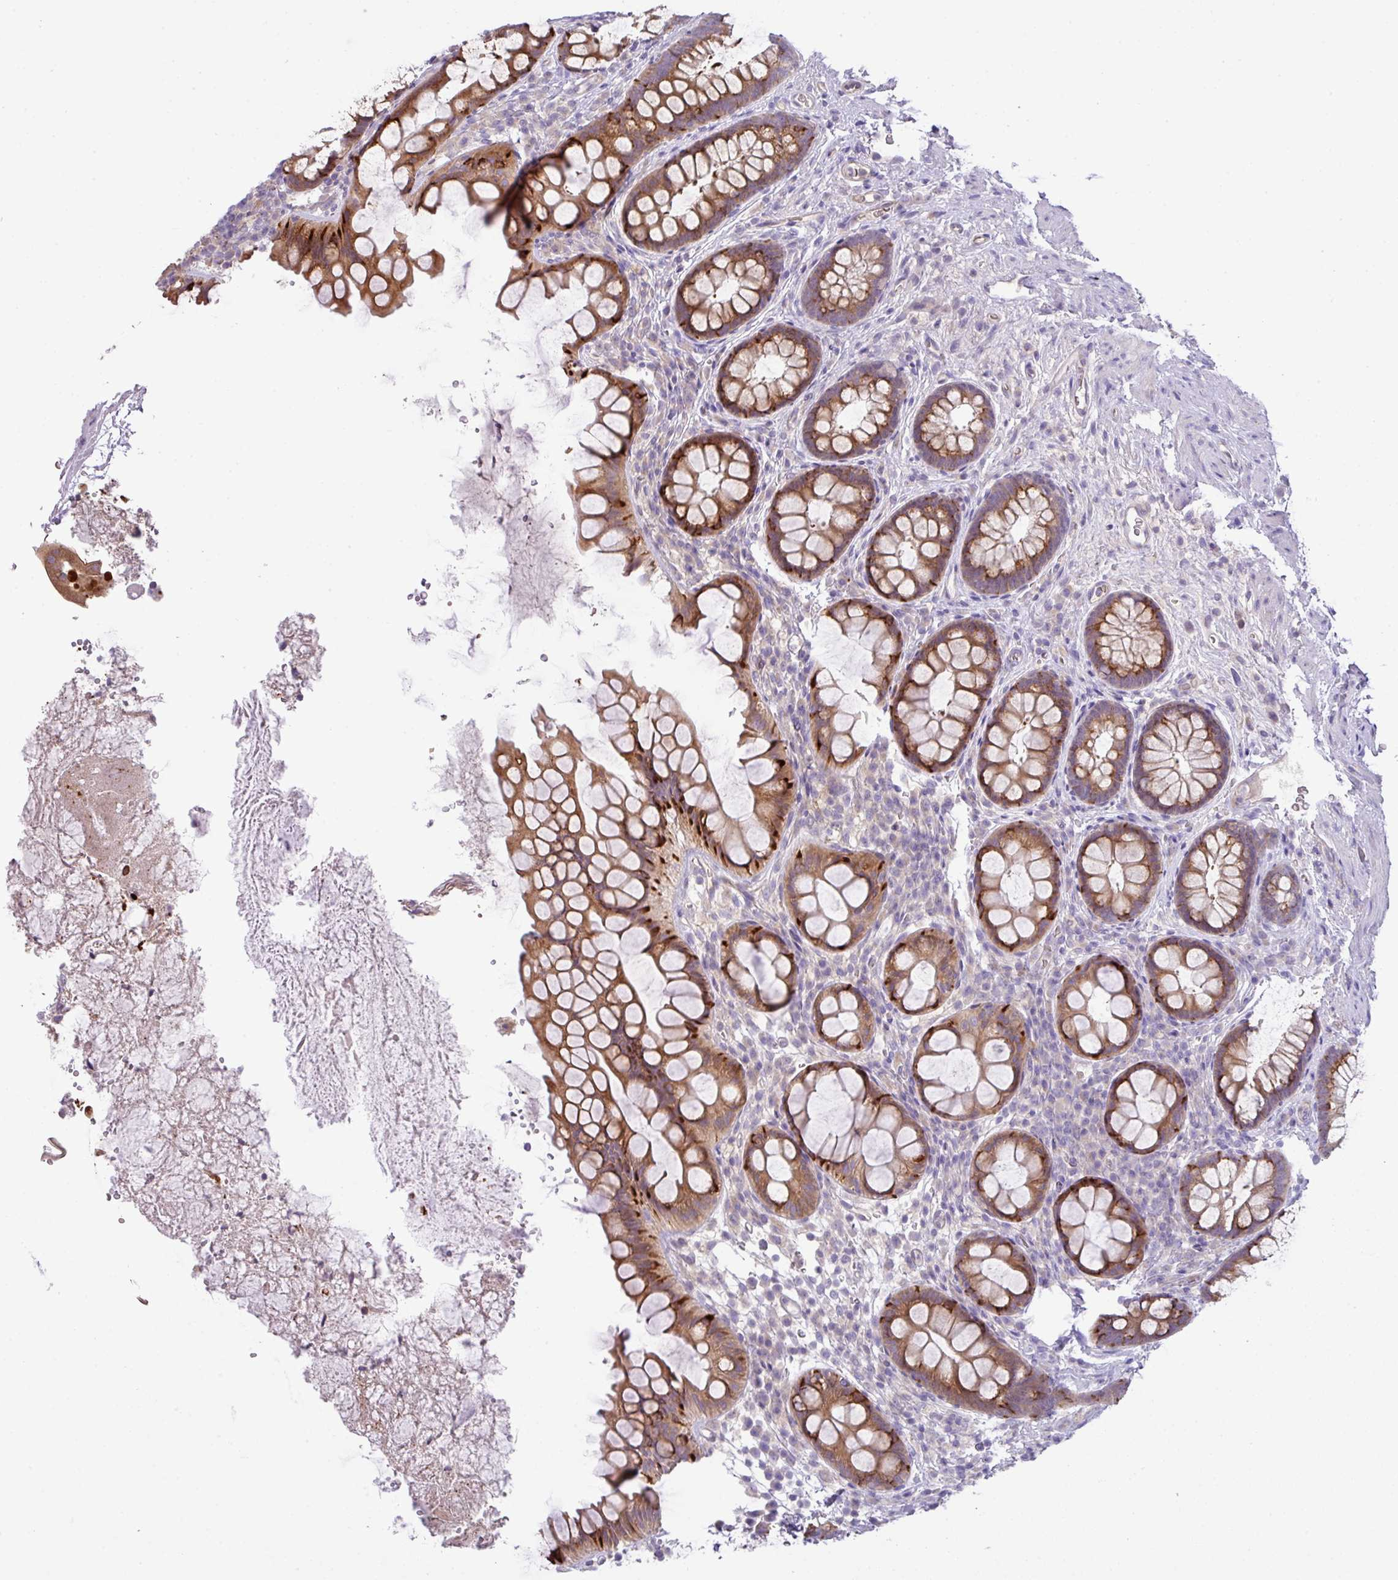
{"staining": {"intensity": "strong", "quantity": "25%-75%", "location": "cytoplasmic/membranous"}, "tissue": "rectum", "cell_type": "Glandular cells", "image_type": "normal", "snomed": [{"axis": "morphology", "description": "Normal tissue, NOS"}, {"axis": "topography", "description": "Rectum"}, {"axis": "topography", "description": "Peripheral nerve tissue"}], "caption": "Benign rectum exhibits strong cytoplasmic/membranous expression in about 25%-75% of glandular cells.", "gene": "PIK3R5", "patient": {"sex": "female", "age": 69}}